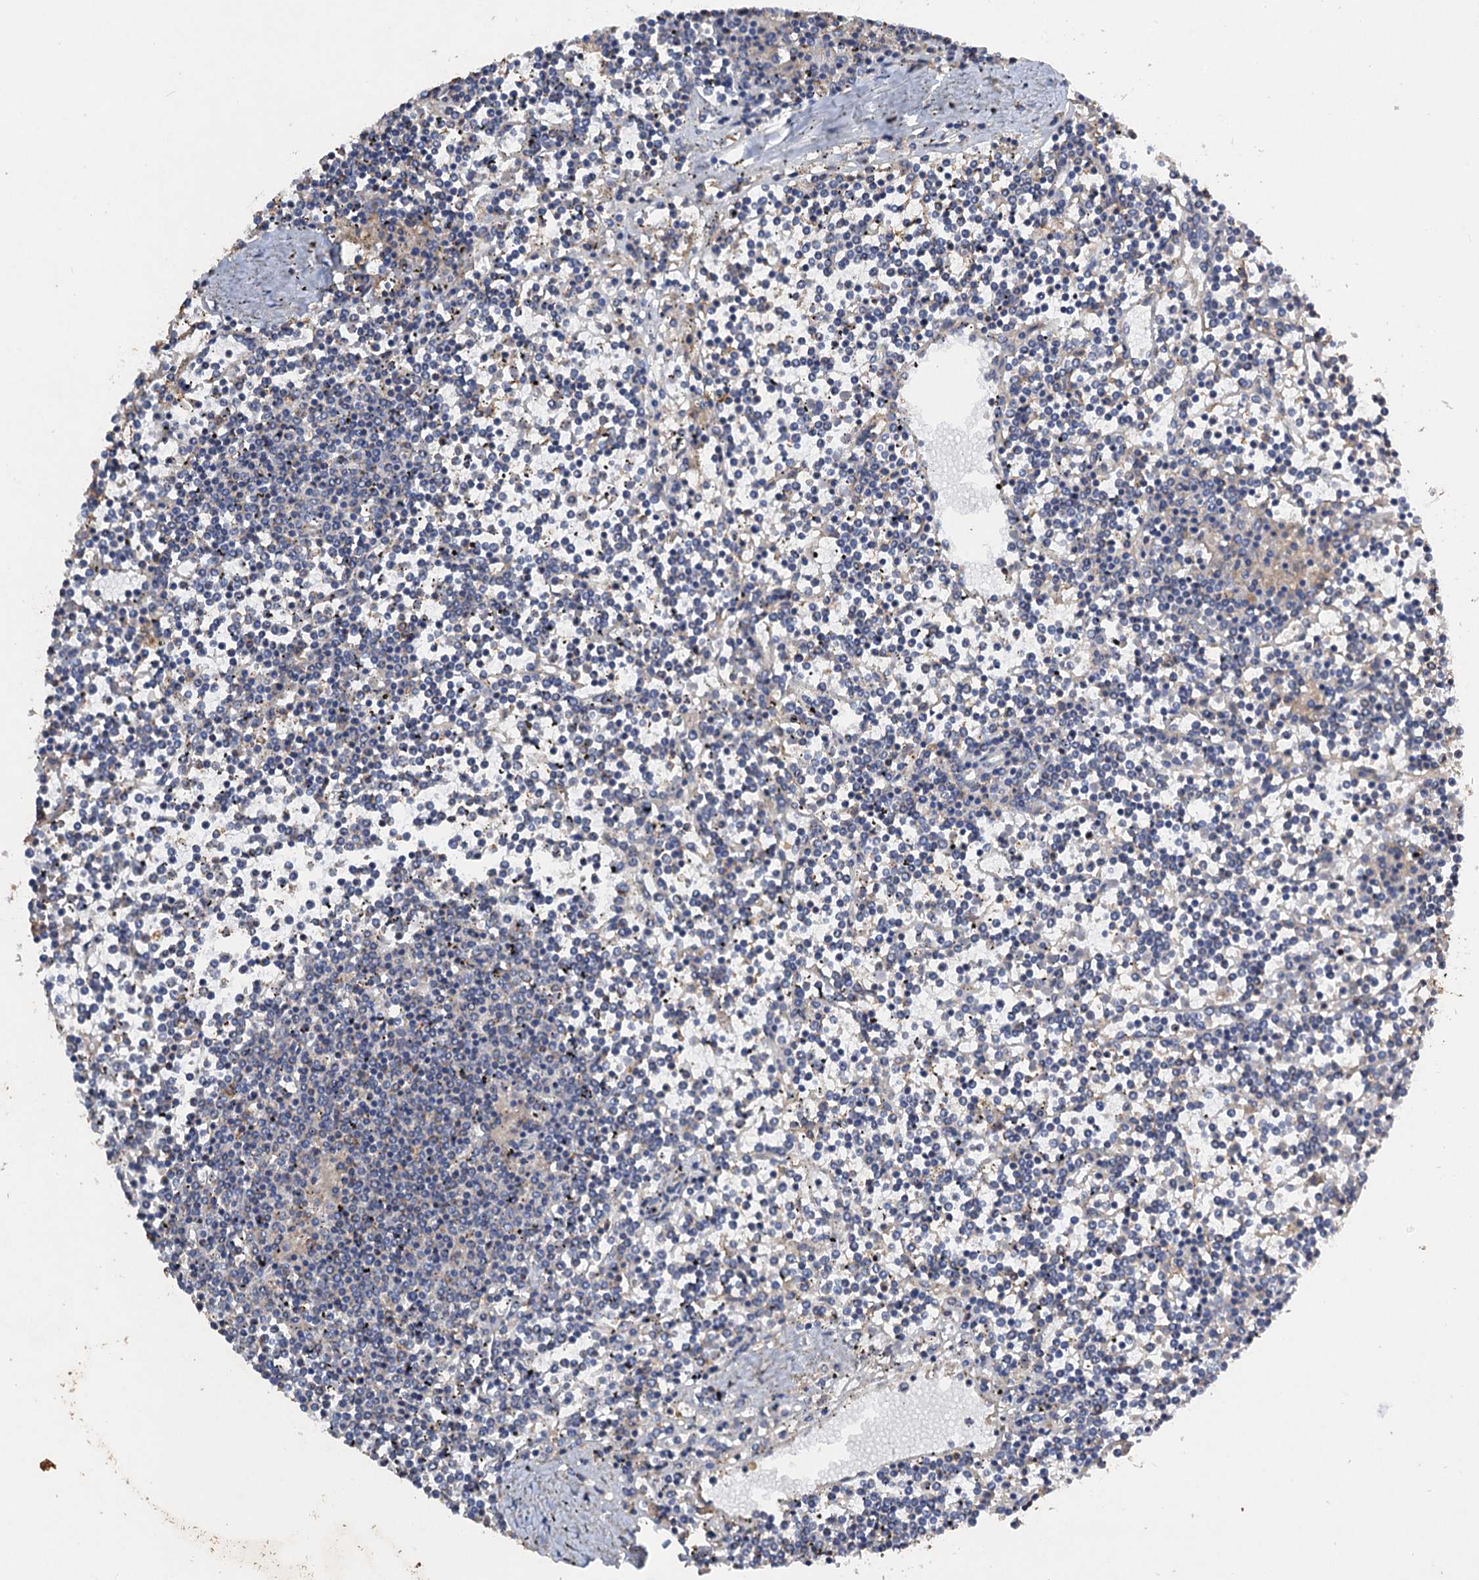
{"staining": {"intensity": "negative", "quantity": "none", "location": "none"}, "tissue": "lymphoma", "cell_type": "Tumor cells", "image_type": "cancer", "snomed": [{"axis": "morphology", "description": "Malignant lymphoma, non-Hodgkin's type, Low grade"}, {"axis": "topography", "description": "Spleen"}], "caption": "A high-resolution micrograph shows immunohistochemistry staining of lymphoma, which demonstrates no significant staining in tumor cells.", "gene": "SCUBE3", "patient": {"sex": "female", "age": 19}}